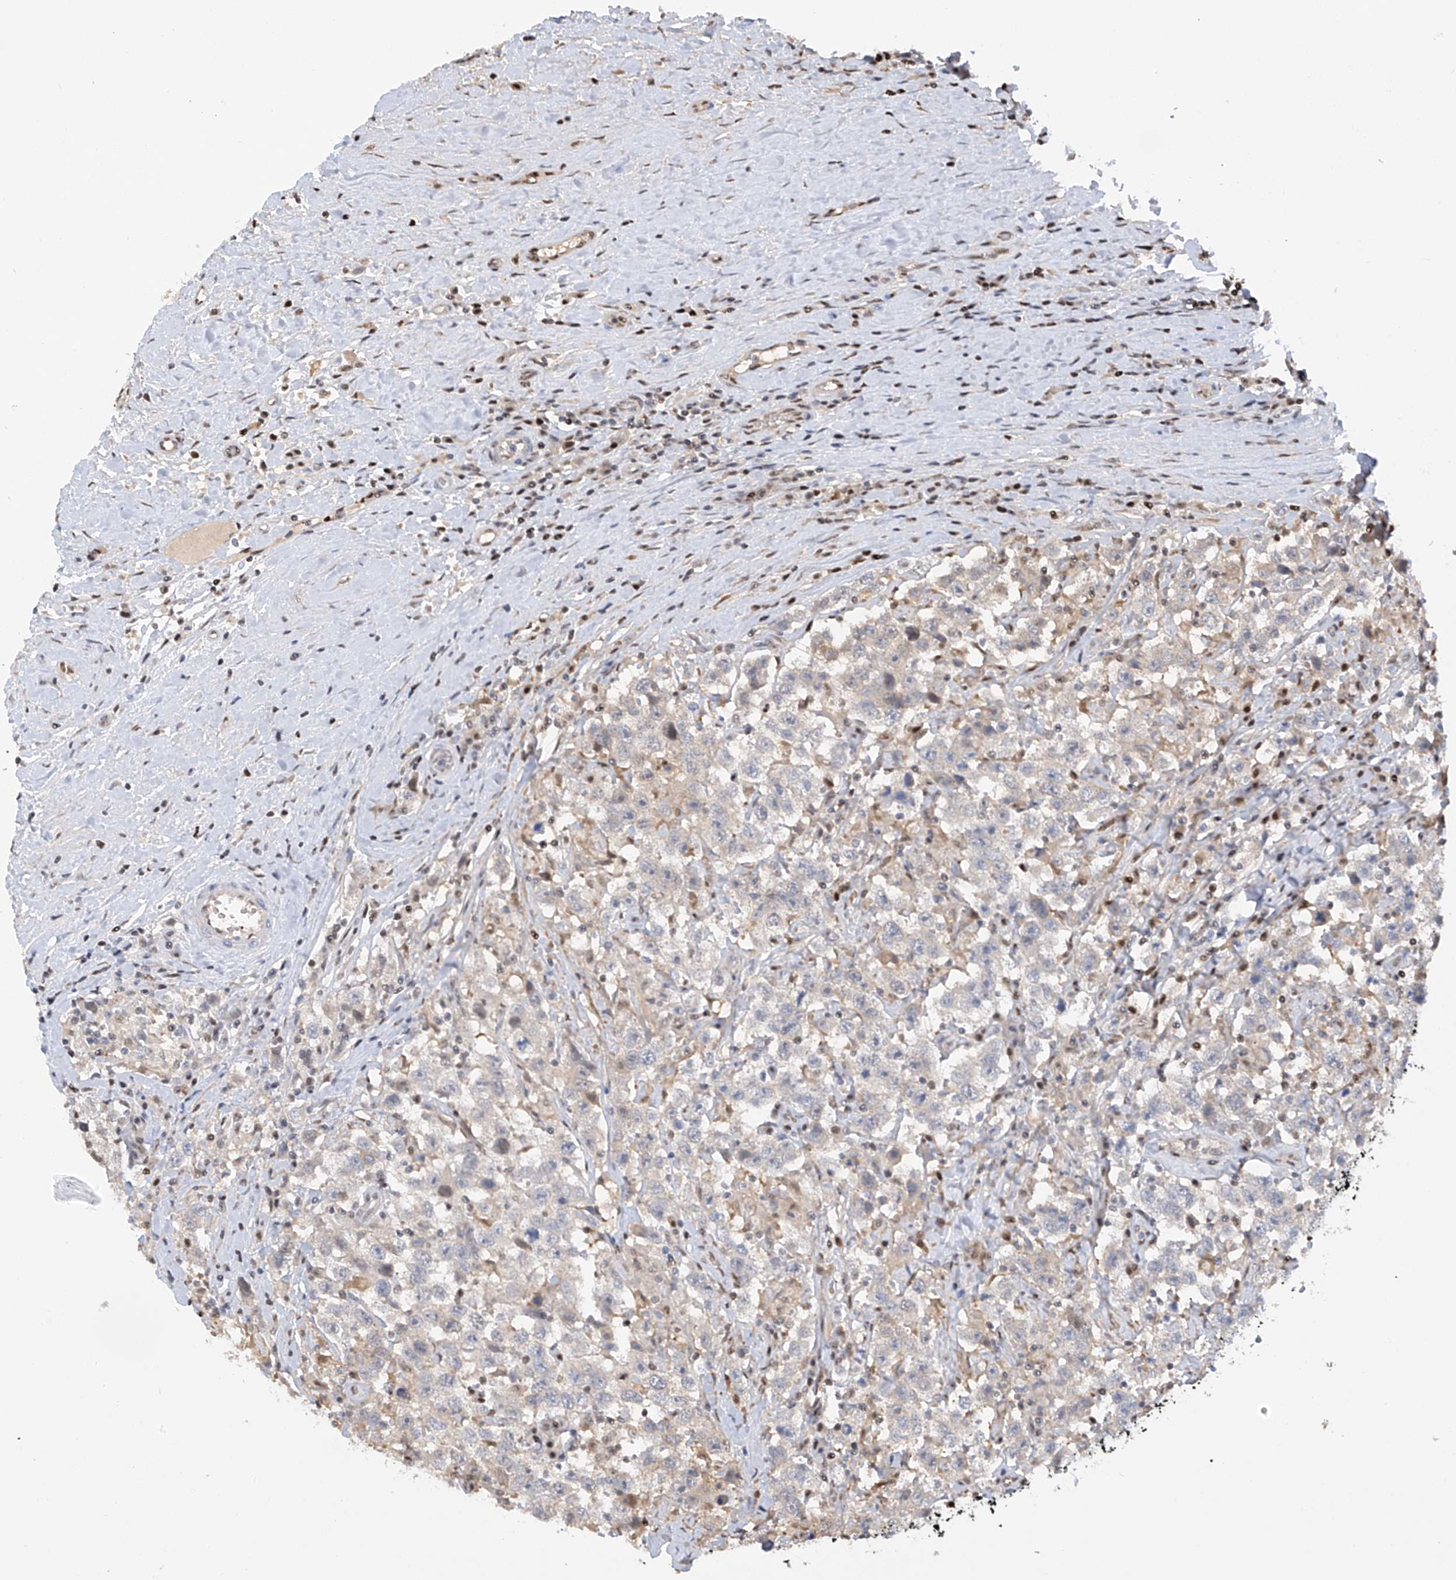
{"staining": {"intensity": "weak", "quantity": "<25%", "location": "cytoplasmic/membranous"}, "tissue": "testis cancer", "cell_type": "Tumor cells", "image_type": "cancer", "snomed": [{"axis": "morphology", "description": "Seminoma, NOS"}, {"axis": "topography", "description": "Testis"}], "caption": "This is an IHC histopathology image of human testis cancer. There is no positivity in tumor cells.", "gene": "PMM1", "patient": {"sex": "male", "age": 41}}